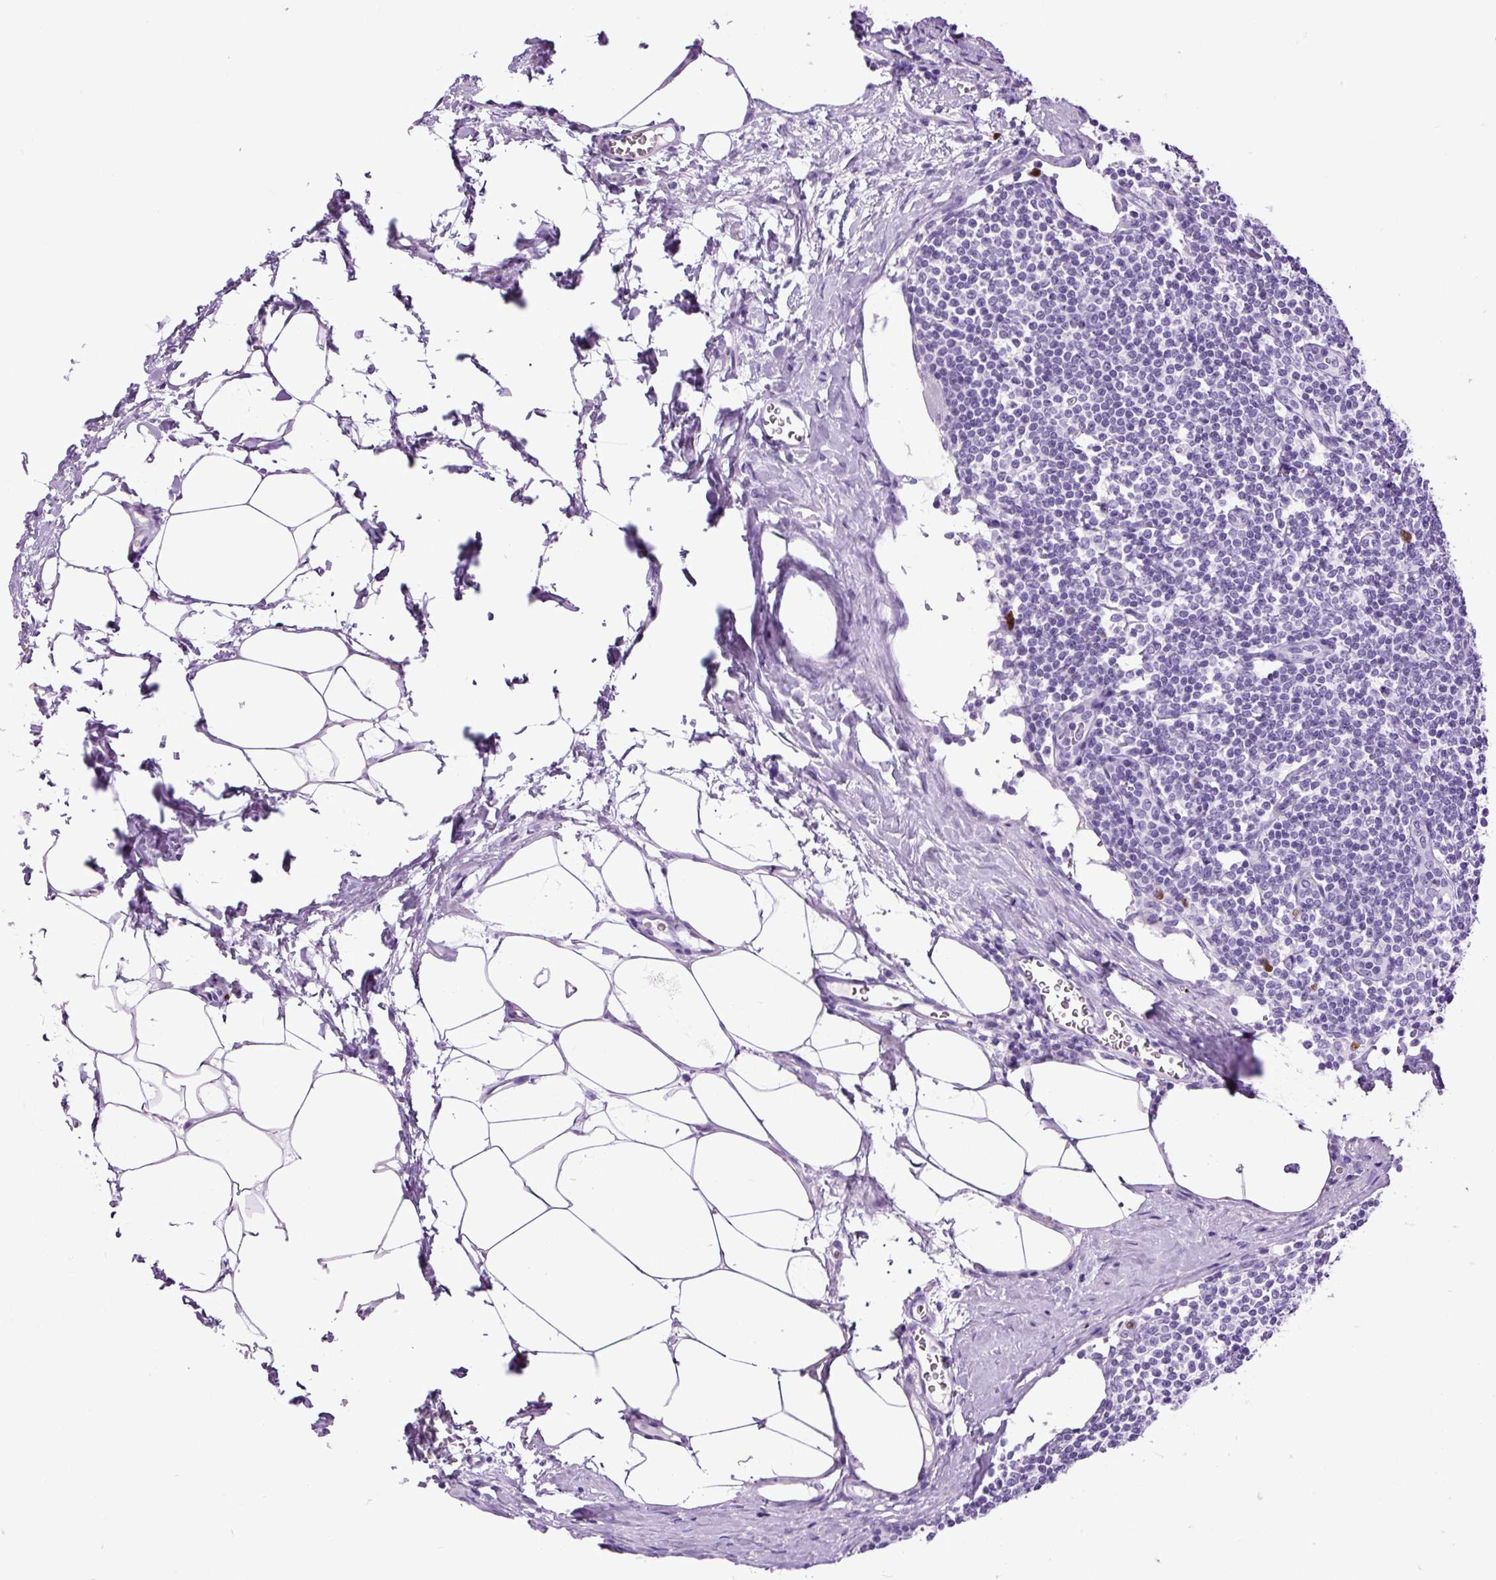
{"staining": {"intensity": "moderate", "quantity": "25%-75%", "location": "nuclear"}, "tissue": "lymph node", "cell_type": "Germinal center cells", "image_type": "normal", "snomed": [{"axis": "morphology", "description": "Normal tissue, NOS"}, {"axis": "topography", "description": "Lymph node"}], "caption": "Lymph node stained for a protein exhibits moderate nuclear positivity in germinal center cells. Nuclei are stained in blue.", "gene": "RACGAP1", "patient": {"sex": "female", "age": 59}}